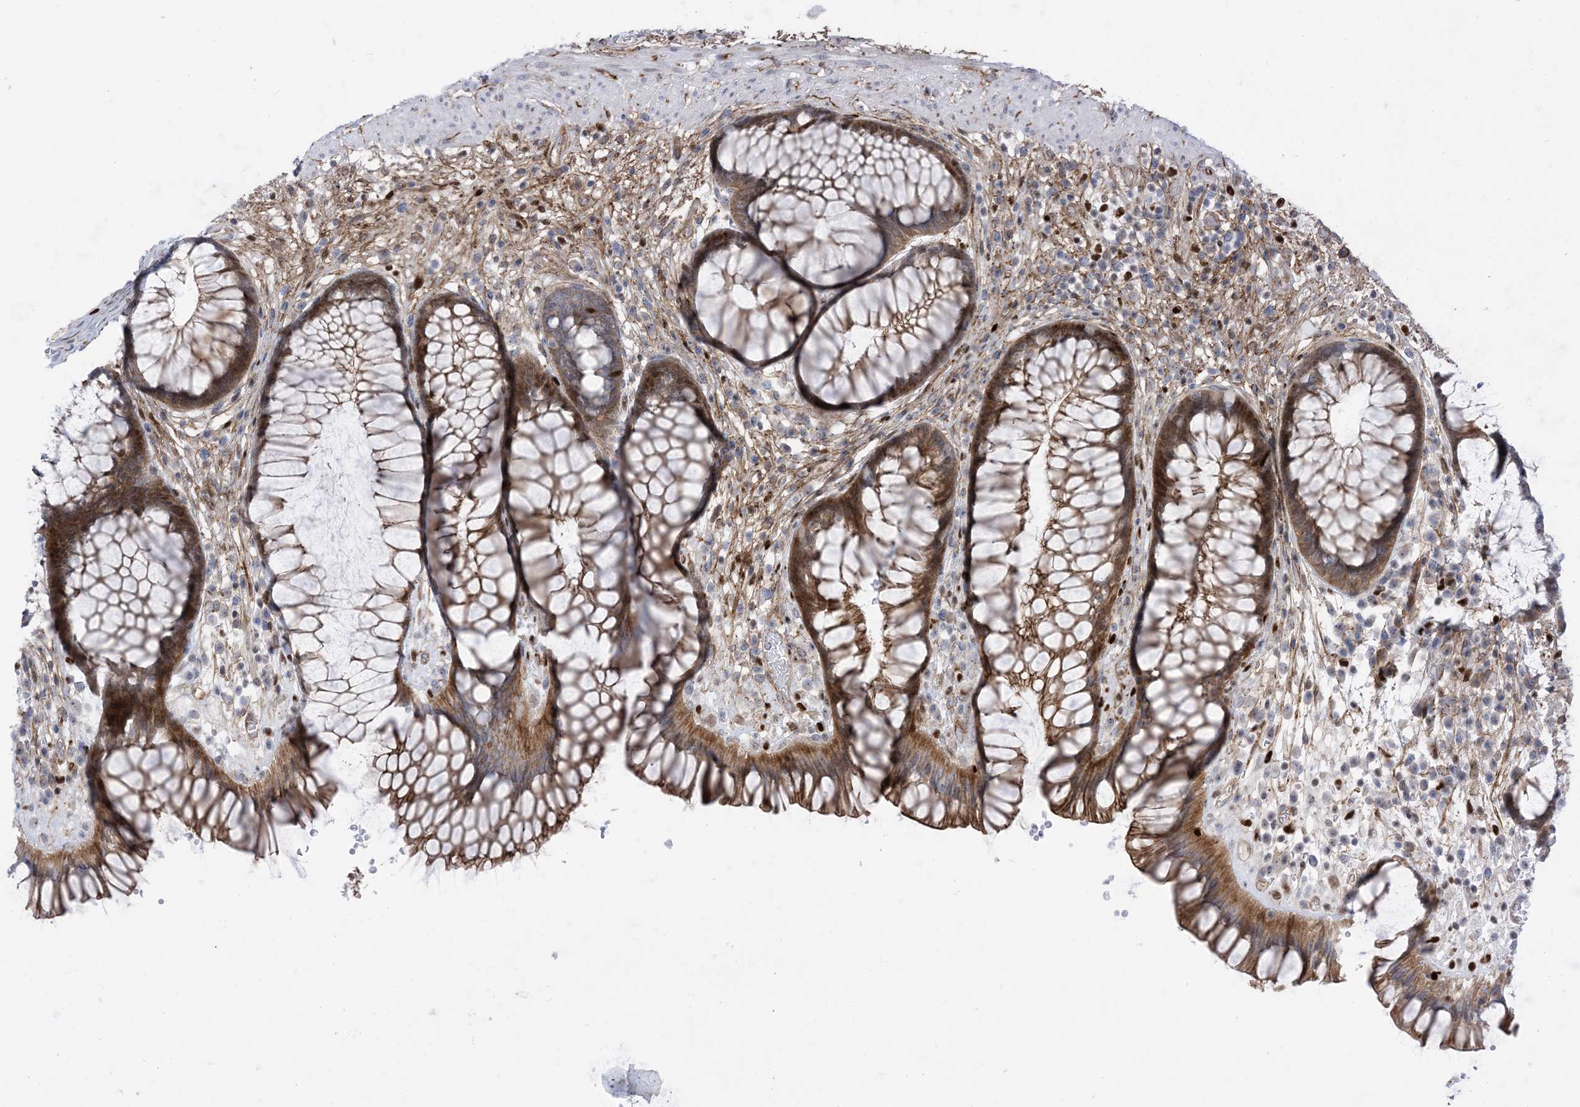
{"staining": {"intensity": "moderate", "quantity": ">75%", "location": "cytoplasmic/membranous,nuclear"}, "tissue": "rectum", "cell_type": "Glandular cells", "image_type": "normal", "snomed": [{"axis": "morphology", "description": "Normal tissue, NOS"}, {"axis": "topography", "description": "Rectum"}], "caption": "DAB immunohistochemical staining of unremarkable rectum reveals moderate cytoplasmic/membranous,nuclear protein staining in about >75% of glandular cells. (Stains: DAB (3,3'-diaminobenzidine) in brown, nuclei in blue, Microscopy: brightfield microscopy at high magnification).", "gene": "MARS2", "patient": {"sex": "male", "age": 51}}